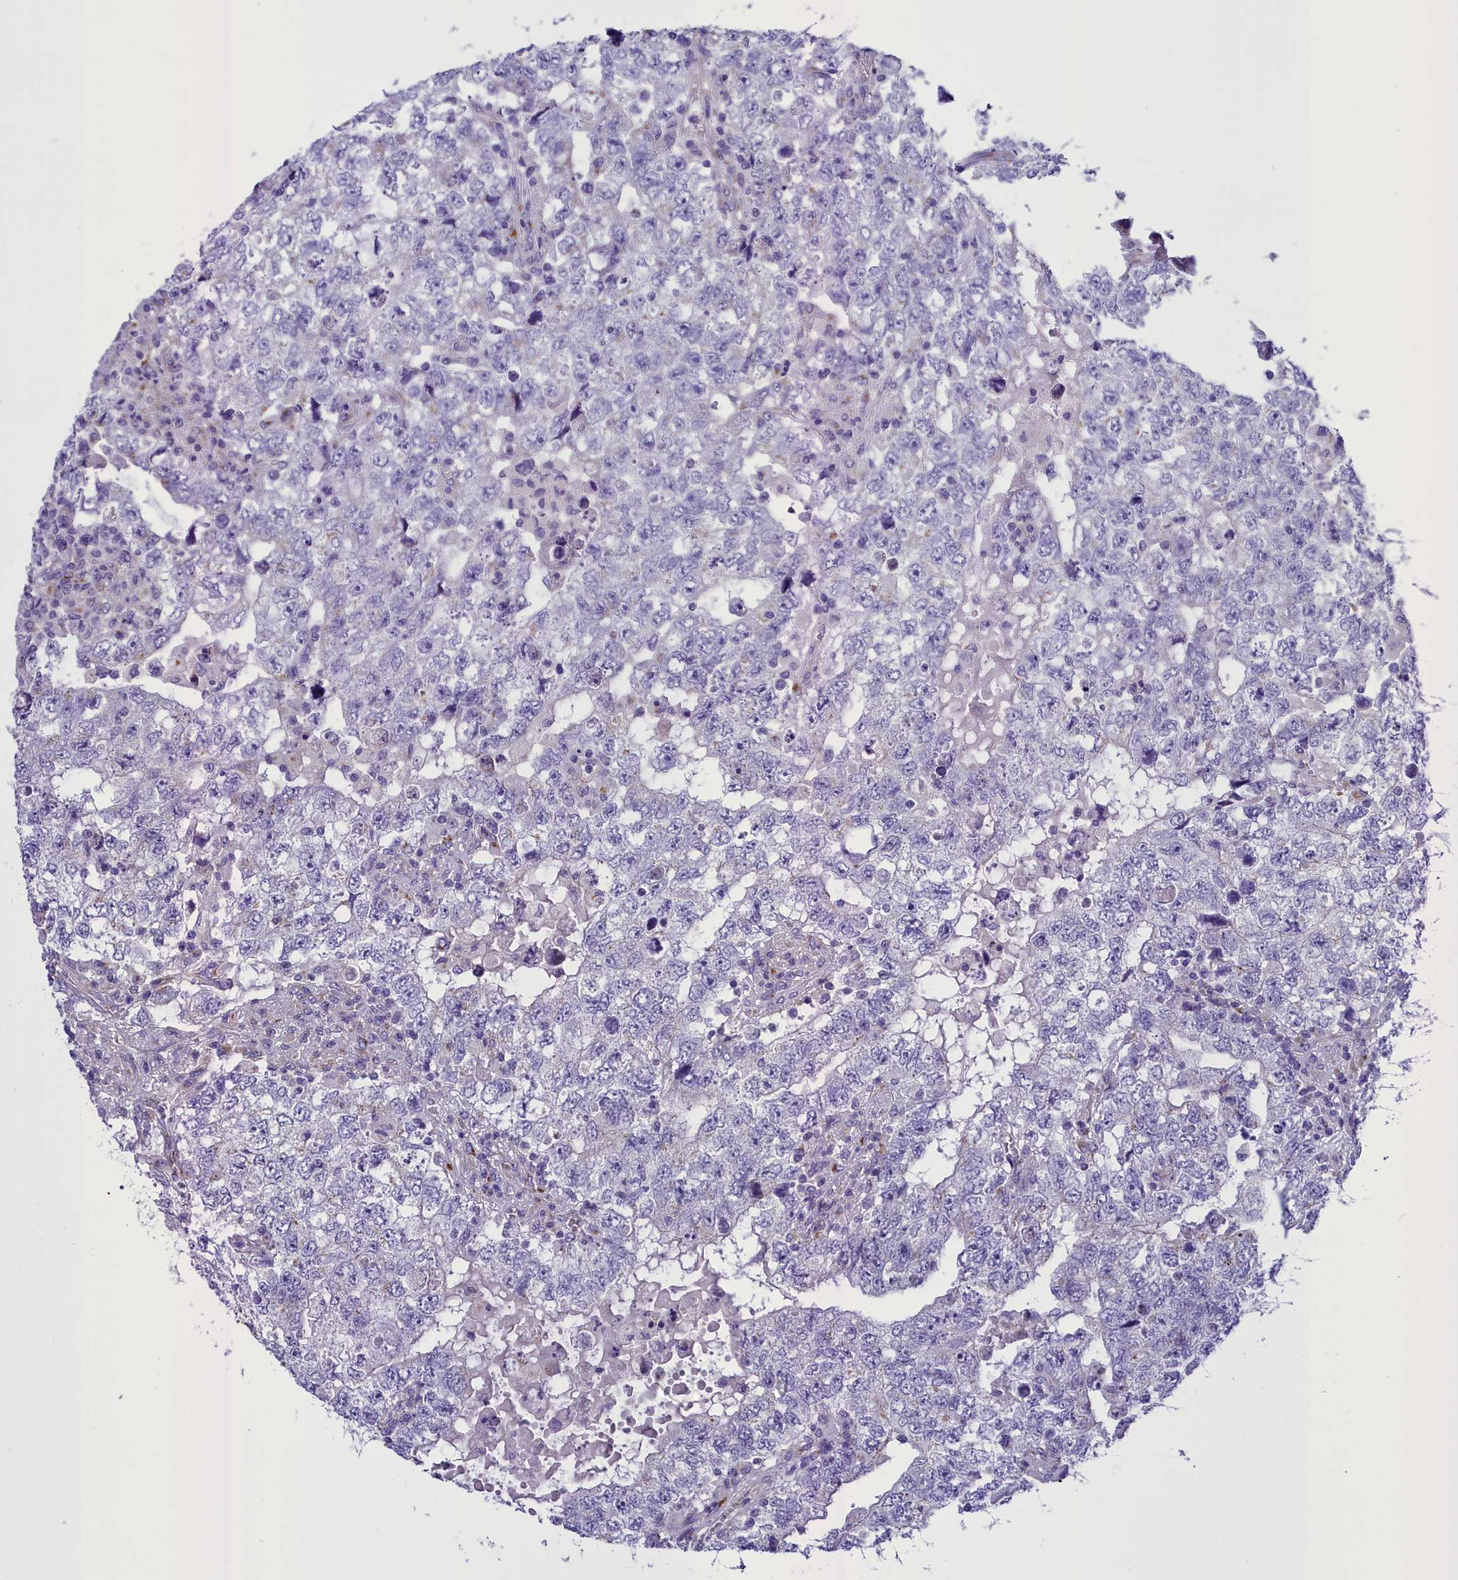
{"staining": {"intensity": "negative", "quantity": "none", "location": "none"}, "tissue": "testis cancer", "cell_type": "Tumor cells", "image_type": "cancer", "snomed": [{"axis": "morphology", "description": "Carcinoma, Embryonal, NOS"}, {"axis": "topography", "description": "Testis"}], "caption": "High power microscopy micrograph of an immunohistochemistry (IHC) image of testis embryonal carcinoma, revealing no significant positivity in tumor cells.", "gene": "GFRA1", "patient": {"sex": "male", "age": 36}}